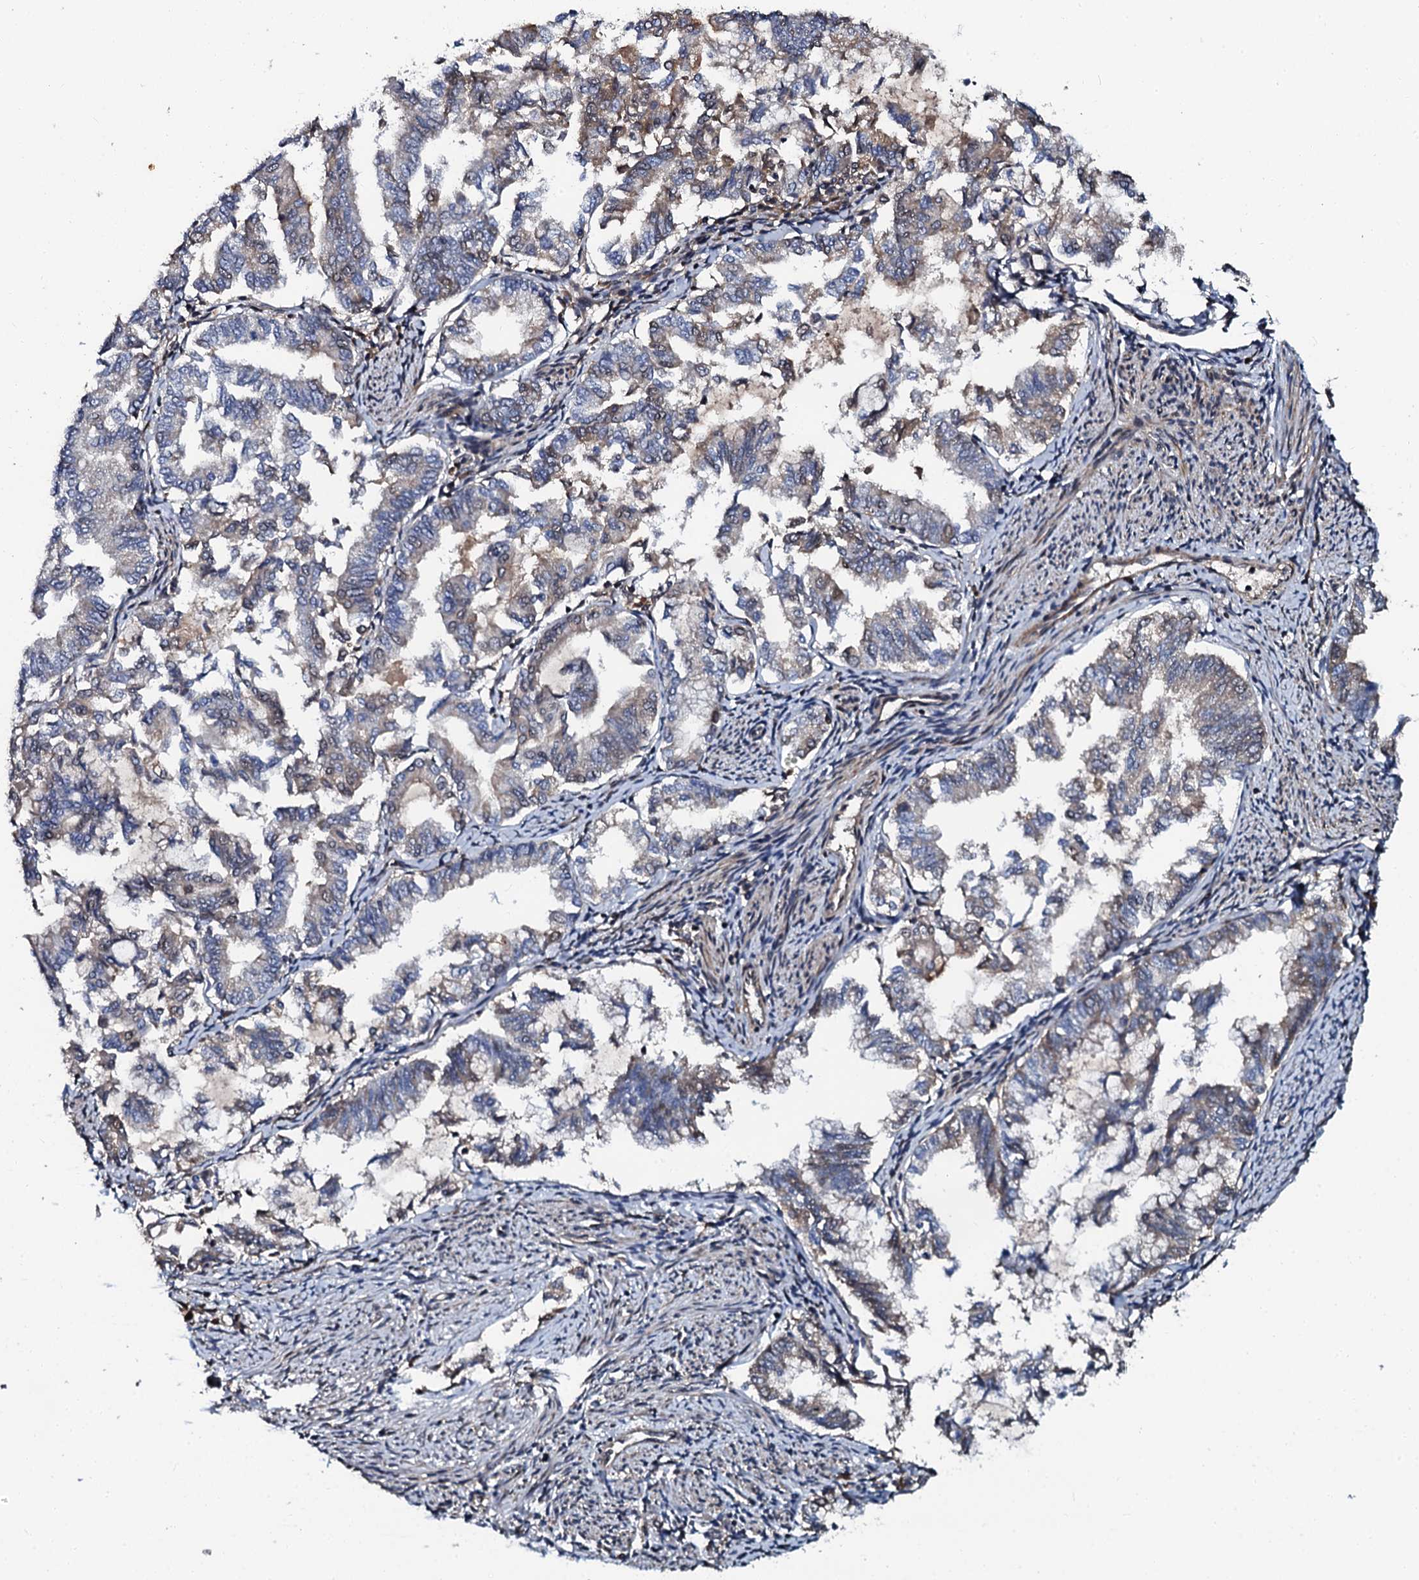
{"staining": {"intensity": "weak", "quantity": "25%-75%", "location": "cytoplasmic/membranous"}, "tissue": "endometrial cancer", "cell_type": "Tumor cells", "image_type": "cancer", "snomed": [{"axis": "morphology", "description": "Adenocarcinoma, NOS"}, {"axis": "topography", "description": "Endometrium"}], "caption": "Weak cytoplasmic/membranous protein positivity is identified in about 25%-75% of tumor cells in adenocarcinoma (endometrial).", "gene": "N4BP1", "patient": {"sex": "female", "age": 79}}